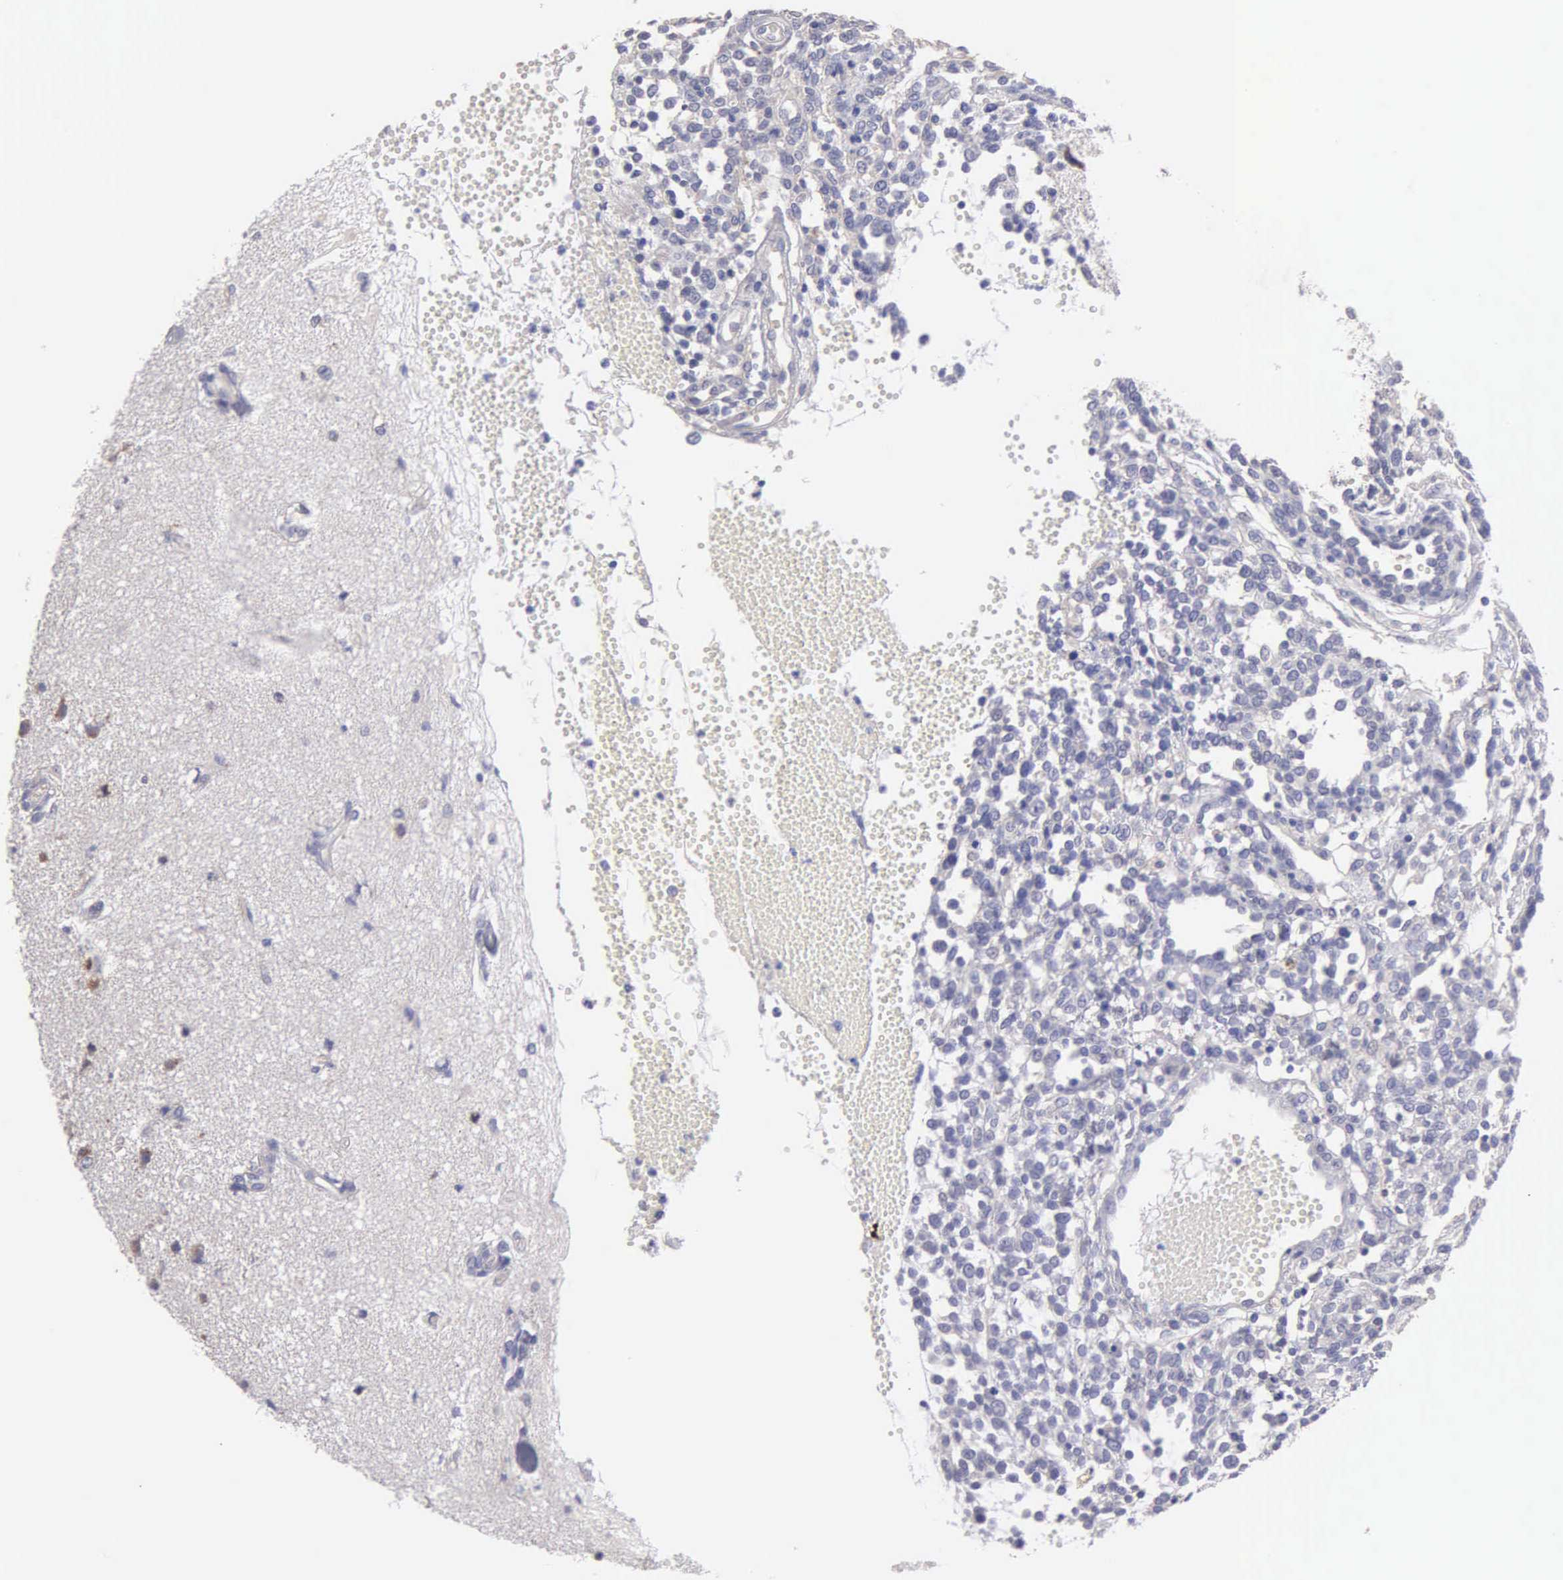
{"staining": {"intensity": "weak", "quantity": "25%-75%", "location": "cytoplasmic/membranous"}, "tissue": "glioma", "cell_type": "Tumor cells", "image_type": "cancer", "snomed": [{"axis": "morphology", "description": "Glioma, malignant, High grade"}, {"axis": "topography", "description": "Brain"}], "caption": "IHC of high-grade glioma (malignant) displays low levels of weak cytoplasmic/membranous staining in about 25%-75% of tumor cells. (DAB (3,3'-diaminobenzidine) IHC with brightfield microscopy, high magnification).", "gene": "APP", "patient": {"sex": "male", "age": 66}}